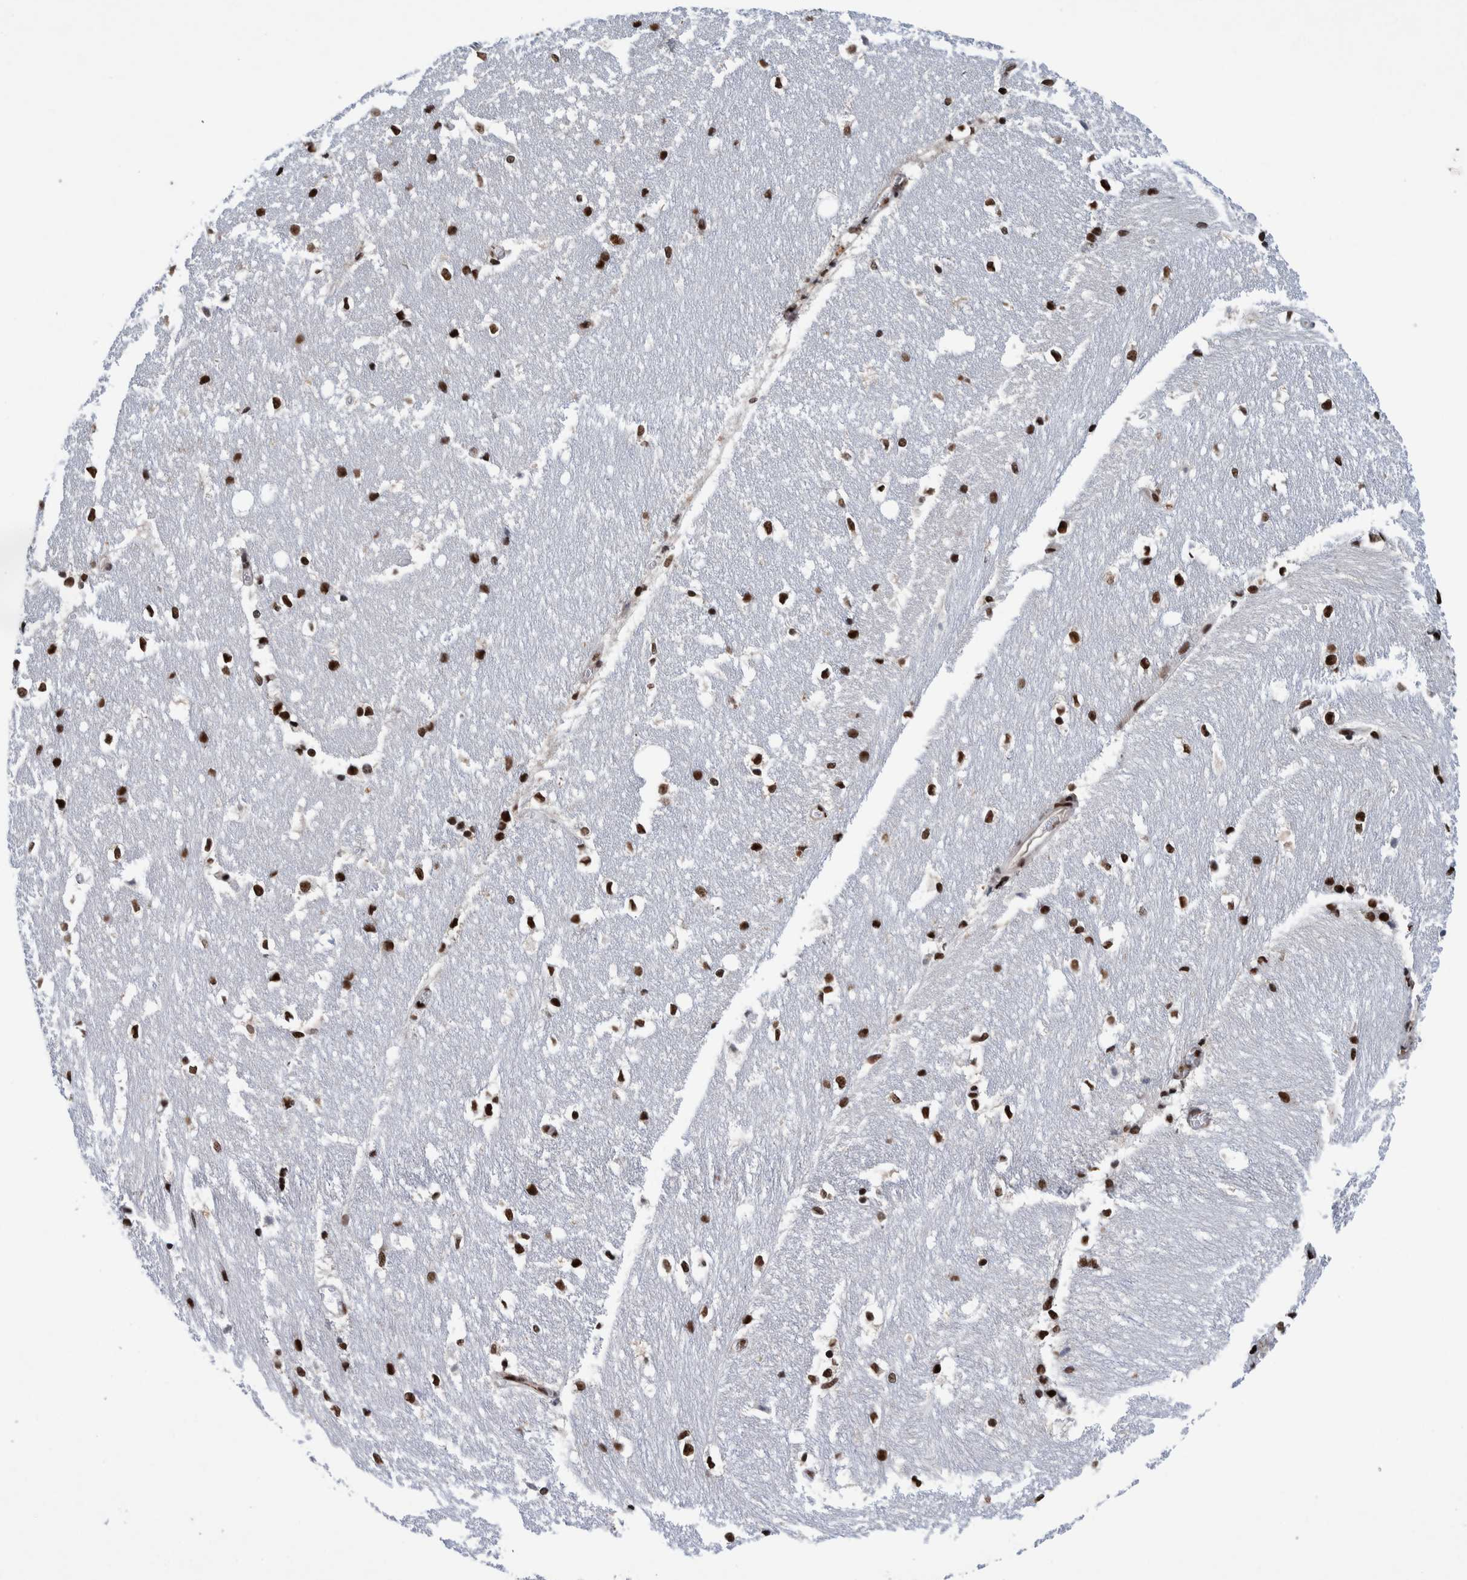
{"staining": {"intensity": "strong", "quantity": ">75%", "location": "nuclear"}, "tissue": "hippocampus", "cell_type": "Glial cells", "image_type": "normal", "snomed": [{"axis": "morphology", "description": "Normal tissue, NOS"}, {"axis": "topography", "description": "Hippocampus"}], "caption": "Hippocampus stained with immunohistochemistry (IHC) demonstrates strong nuclear expression in approximately >75% of glial cells.", "gene": "TAF10", "patient": {"sex": "female", "age": 19}}